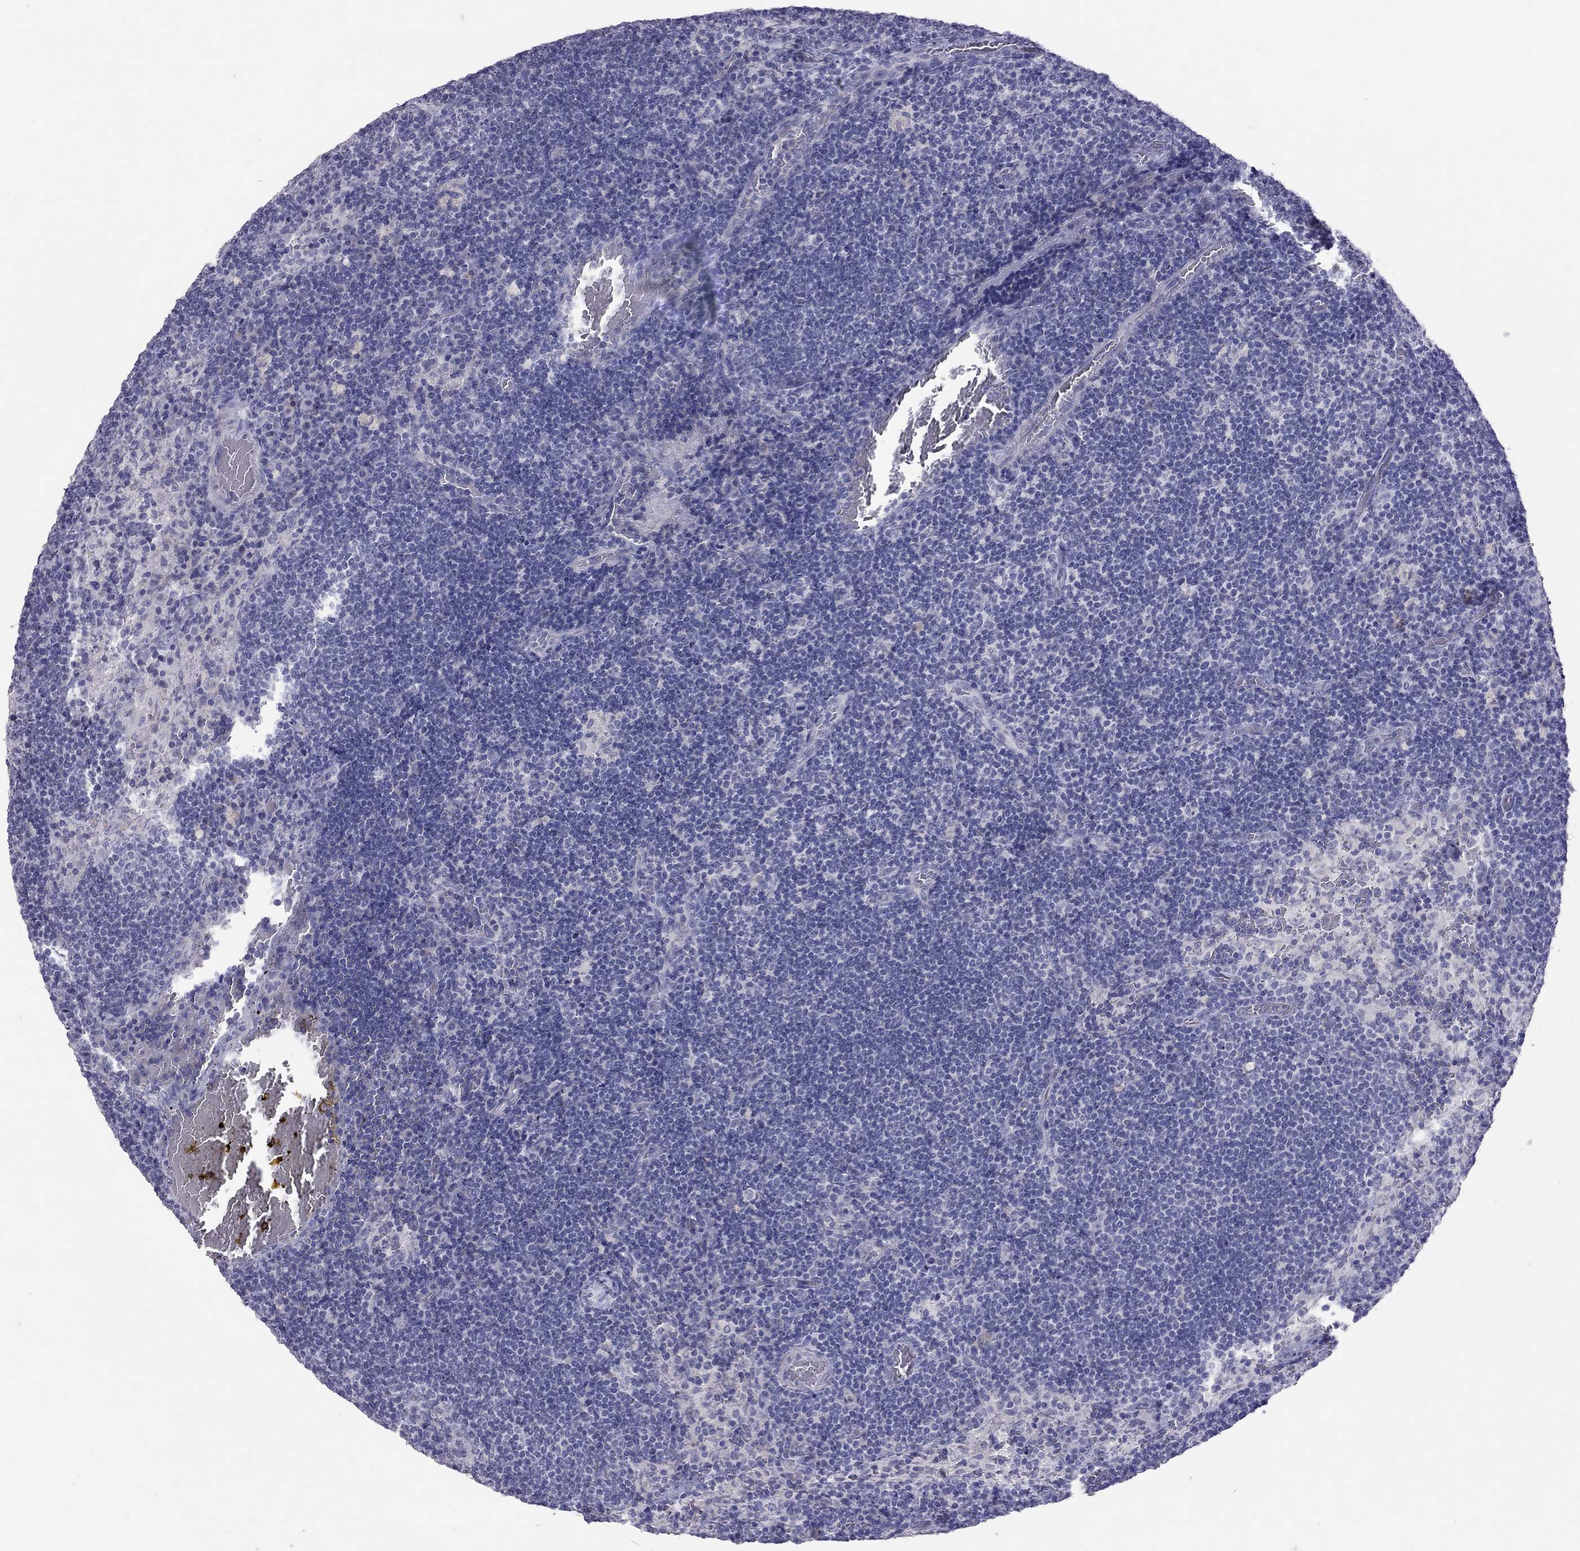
{"staining": {"intensity": "negative", "quantity": "none", "location": "none"}, "tissue": "lymph node", "cell_type": "Germinal center cells", "image_type": "normal", "snomed": [{"axis": "morphology", "description": "Normal tissue, NOS"}, {"axis": "topography", "description": "Lymph node"}], "caption": "DAB (3,3'-diaminobenzidine) immunohistochemical staining of unremarkable lymph node reveals no significant positivity in germinal center cells. Nuclei are stained in blue.", "gene": "MUC16", "patient": {"sex": "male", "age": 63}}